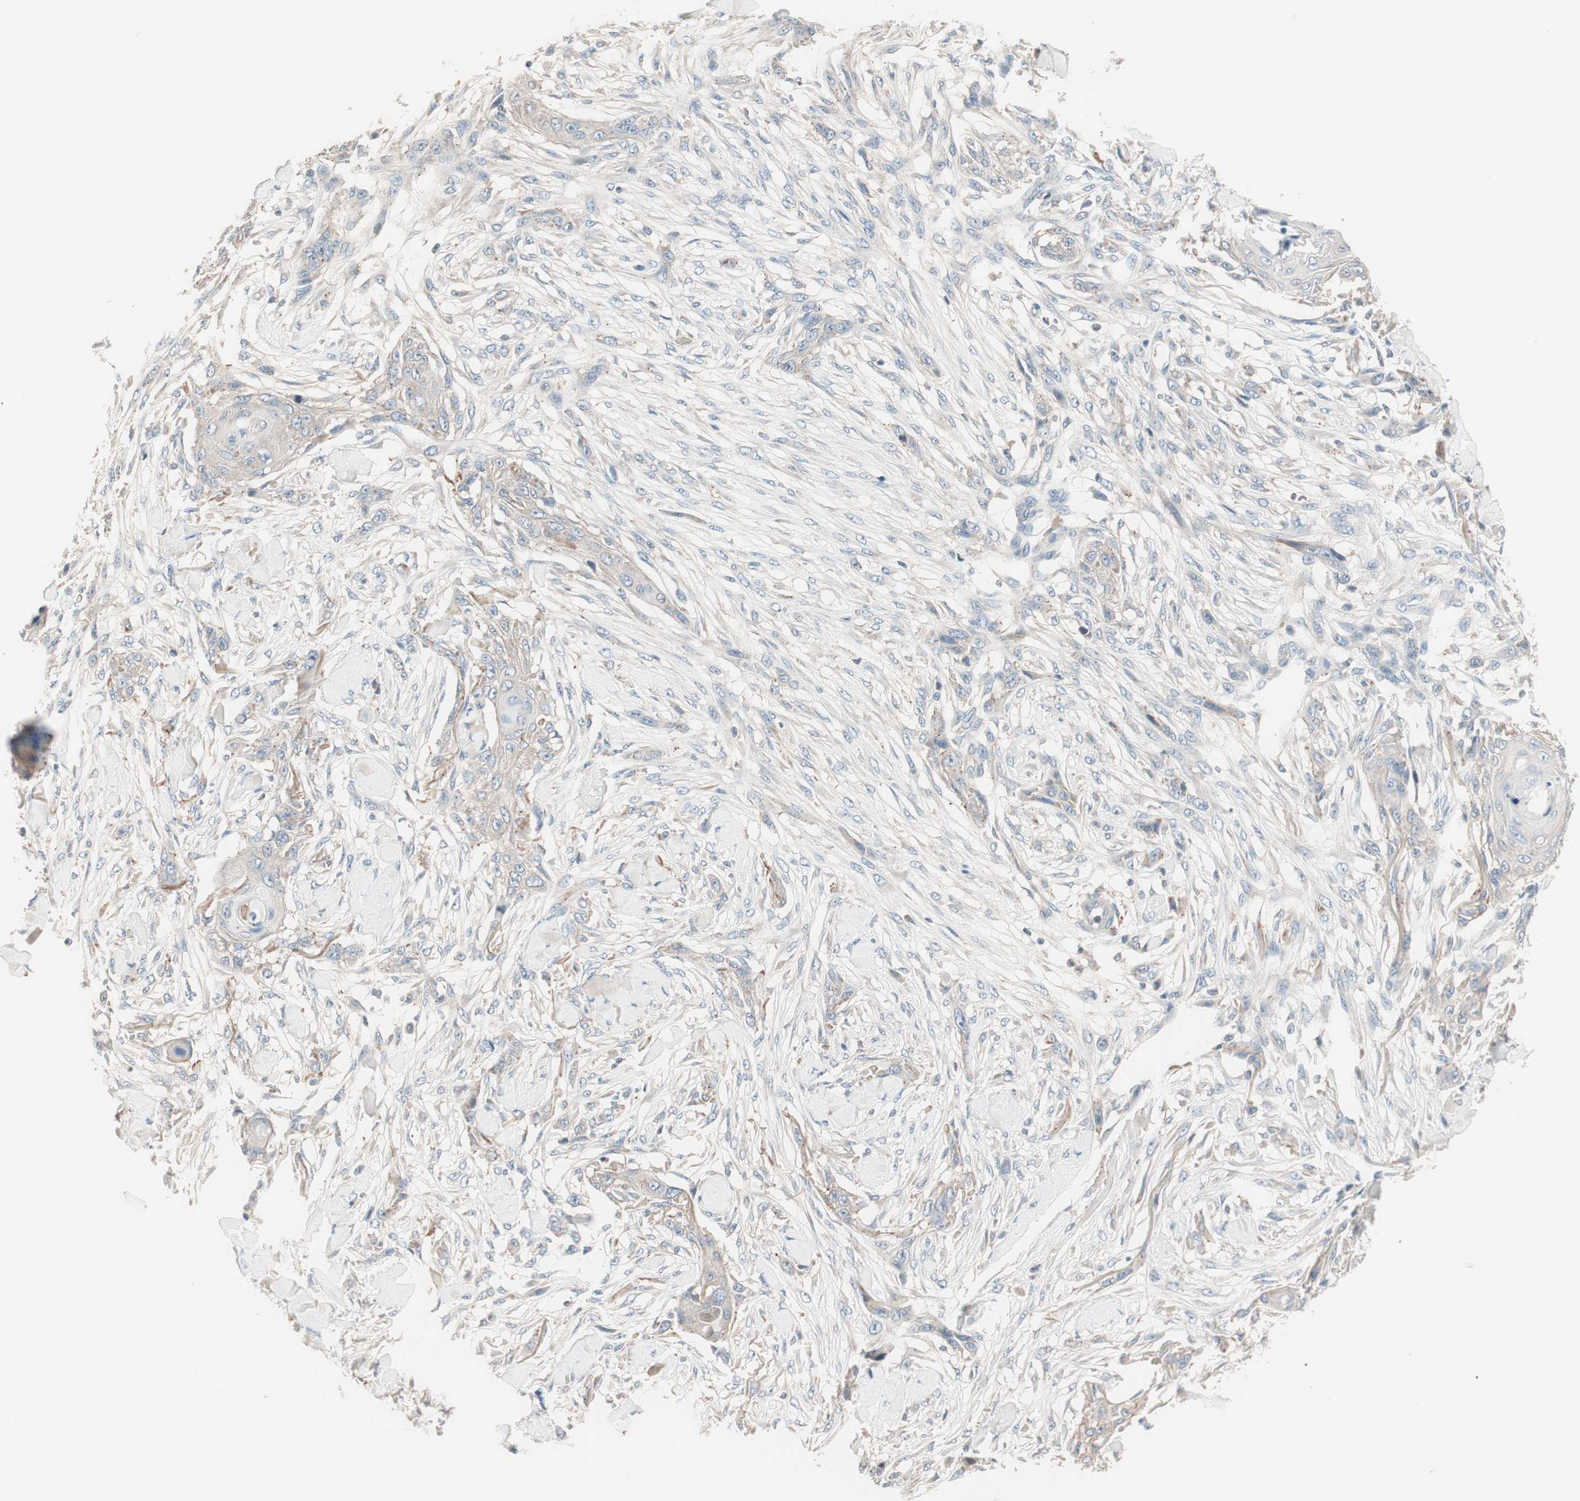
{"staining": {"intensity": "weak", "quantity": "25%-75%", "location": "cytoplasmic/membranous"}, "tissue": "skin cancer", "cell_type": "Tumor cells", "image_type": "cancer", "snomed": [{"axis": "morphology", "description": "Squamous cell carcinoma, NOS"}, {"axis": "topography", "description": "Skin"}], "caption": "Immunohistochemistry staining of squamous cell carcinoma (skin), which displays low levels of weak cytoplasmic/membranous staining in about 25%-75% of tumor cells indicating weak cytoplasmic/membranous protein positivity. The staining was performed using DAB (brown) for protein detection and nuclei were counterstained in hematoxylin (blue).", "gene": "RAD54B", "patient": {"sex": "female", "age": 59}}